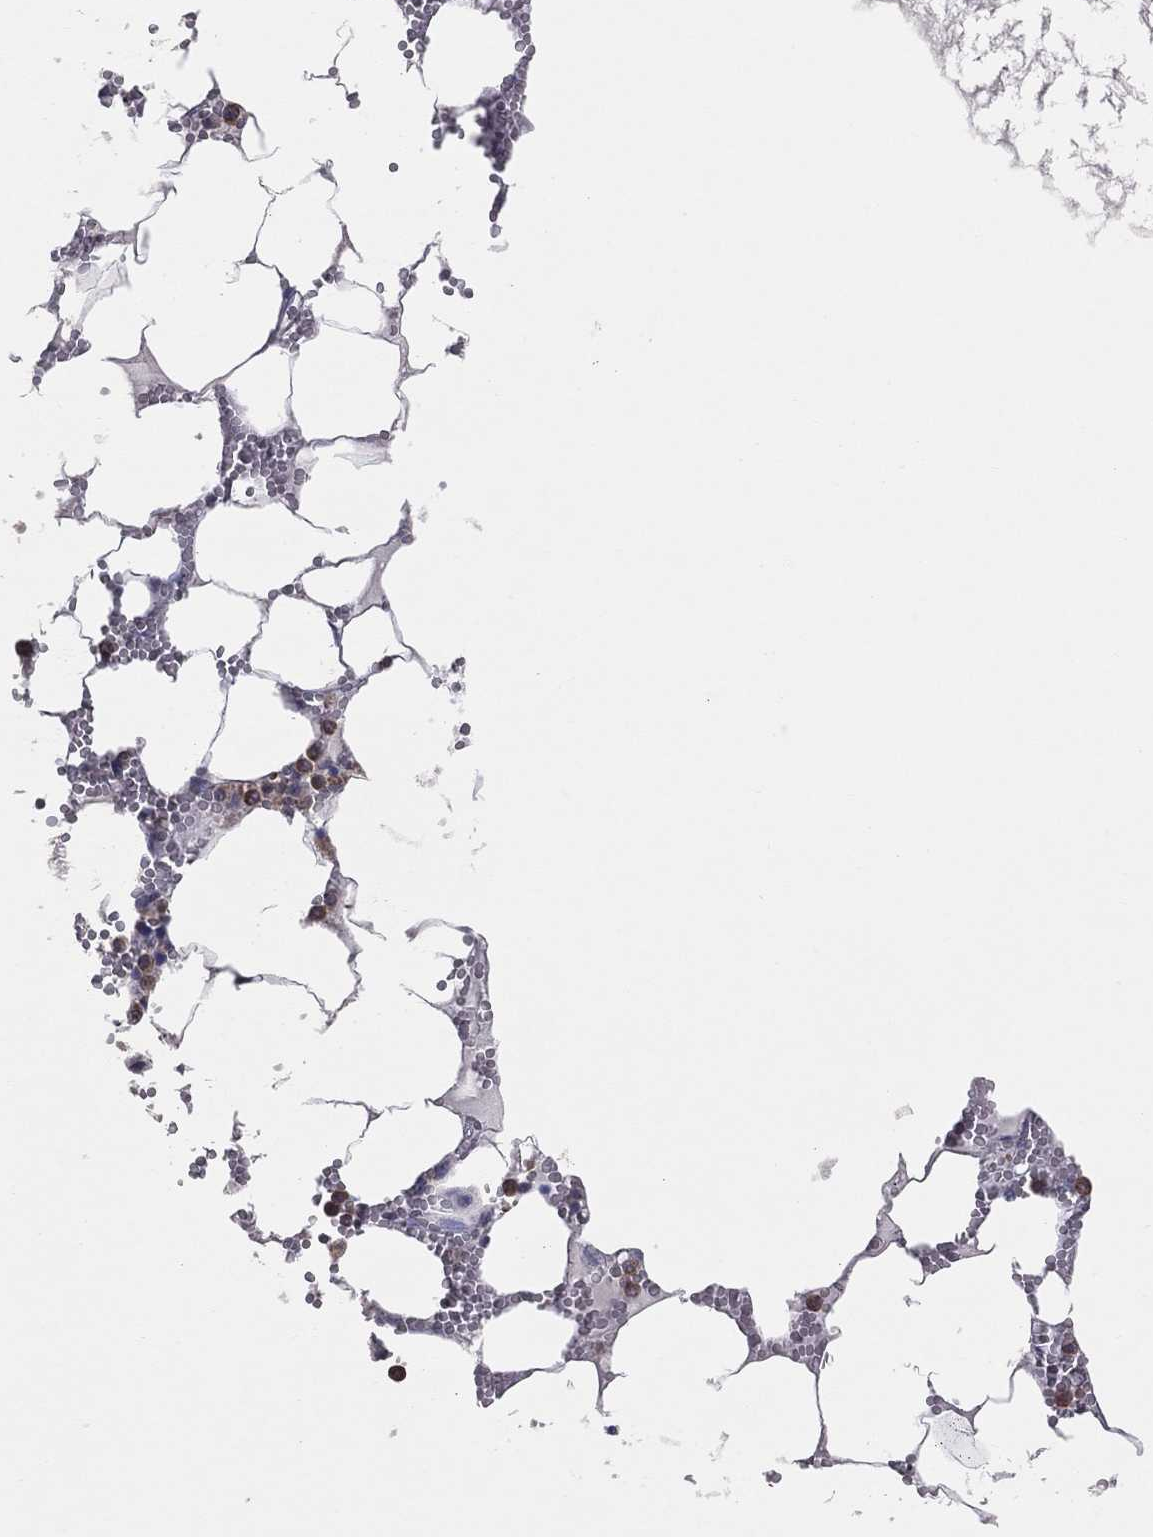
{"staining": {"intensity": "moderate", "quantity": "25%-75%", "location": "cytoplasmic/membranous"}, "tissue": "bone marrow", "cell_type": "Hematopoietic cells", "image_type": "normal", "snomed": [{"axis": "morphology", "description": "Normal tissue, NOS"}, {"axis": "topography", "description": "Bone marrow"}], "caption": "The immunohistochemical stain highlights moderate cytoplasmic/membranous positivity in hematopoietic cells of normal bone marrow. (DAB (3,3'-diaminobenzidine) = brown stain, brightfield microscopy at high magnification).", "gene": "PSTPIP1", "patient": {"sex": "female", "age": 64}}